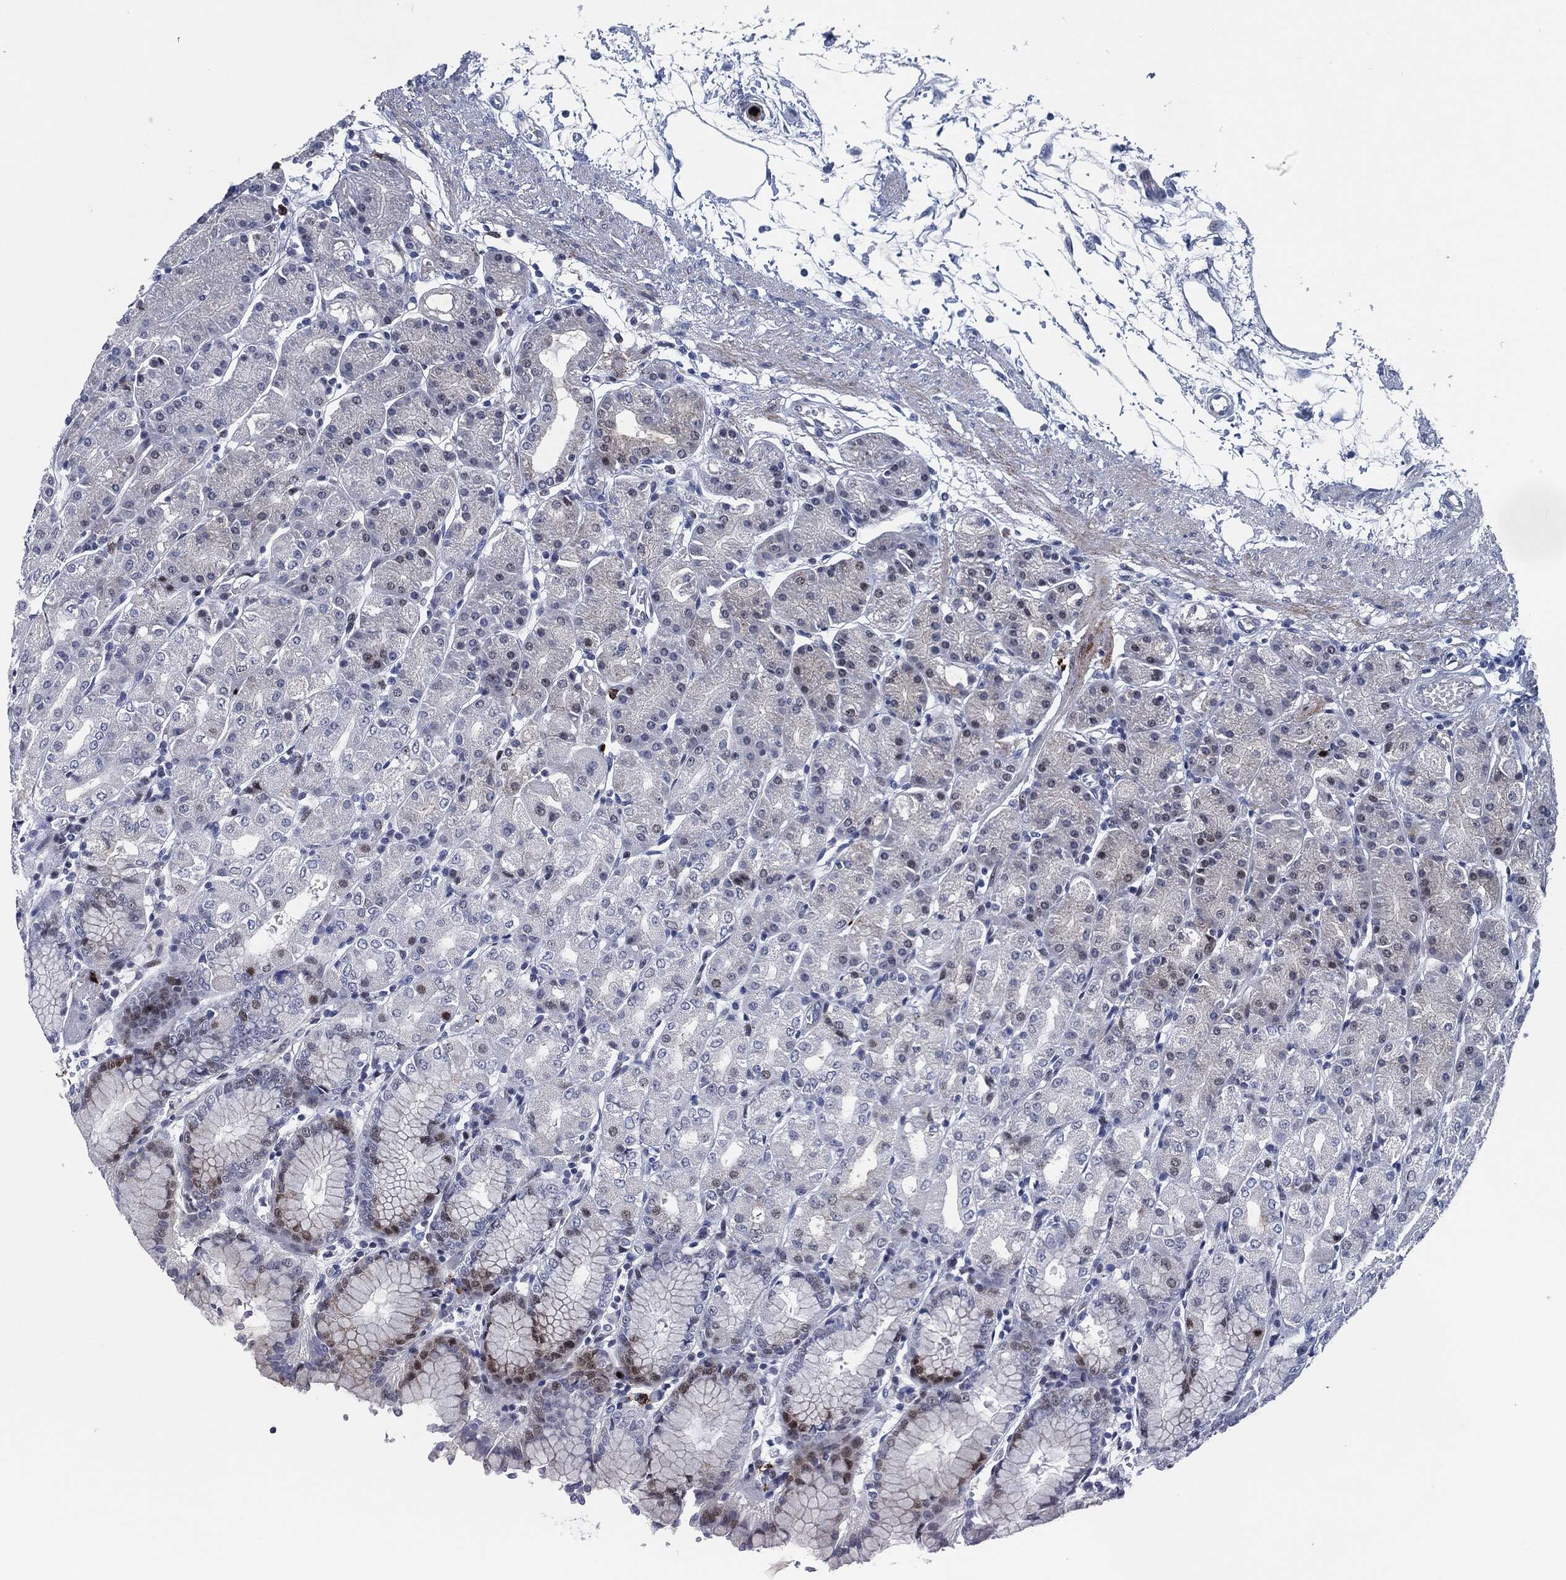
{"staining": {"intensity": "moderate", "quantity": "<25%", "location": "nuclear"}, "tissue": "stomach", "cell_type": "Glandular cells", "image_type": "normal", "snomed": [{"axis": "morphology", "description": "Normal tissue, NOS"}, {"axis": "morphology", "description": "Adenocarcinoma, NOS"}, {"axis": "topography", "description": "Stomach"}], "caption": "Moderate nuclear positivity is seen in about <25% of glandular cells in normal stomach. Nuclei are stained in blue.", "gene": "MPO", "patient": {"sex": "female", "age": 81}}